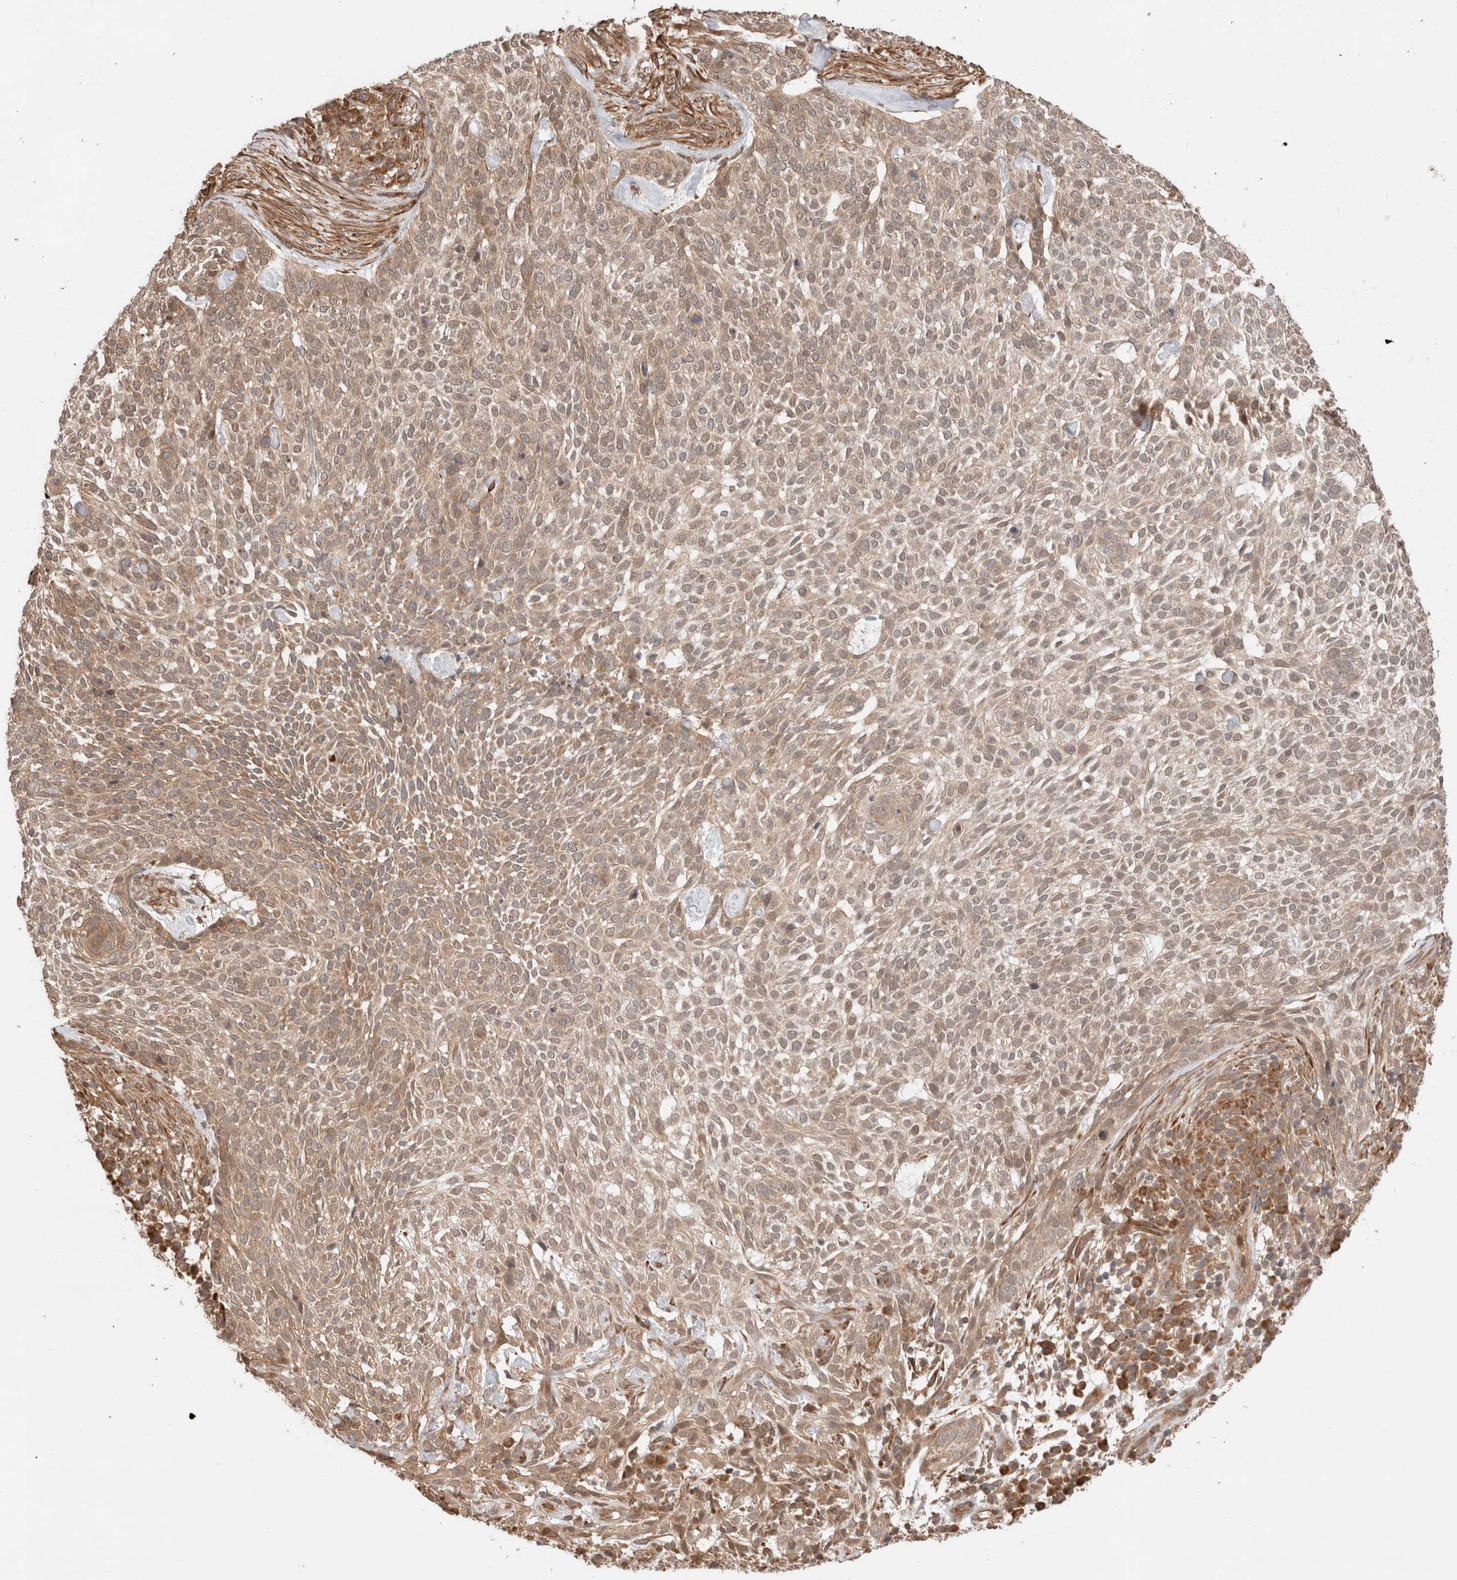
{"staining": {"intensity": "weak", "quantity": ">75%", "location": "cytoplasmic/membranous"}, "tissue": "skin cancer", "cell_type": "Tumor cells", "image_type": "cancer", "snomed": [{"axis": "morphology", "description": "Basal cell carcinoma"}, {"axis": "topography", "description": "Skin"}], "caption": "Skin cancer (basal cell carcinoma) was stained to show a protein in brown. There is low levels of weak cytoplasmic/membranous expression in approximately >75% of tumor cells. (Stains: DAB in brown, nuclei in blue, Microscopy: brightfield microscopy at high magnification).", "gene": "ZNF649", "patient": {"sex": "female", "age": 64}}